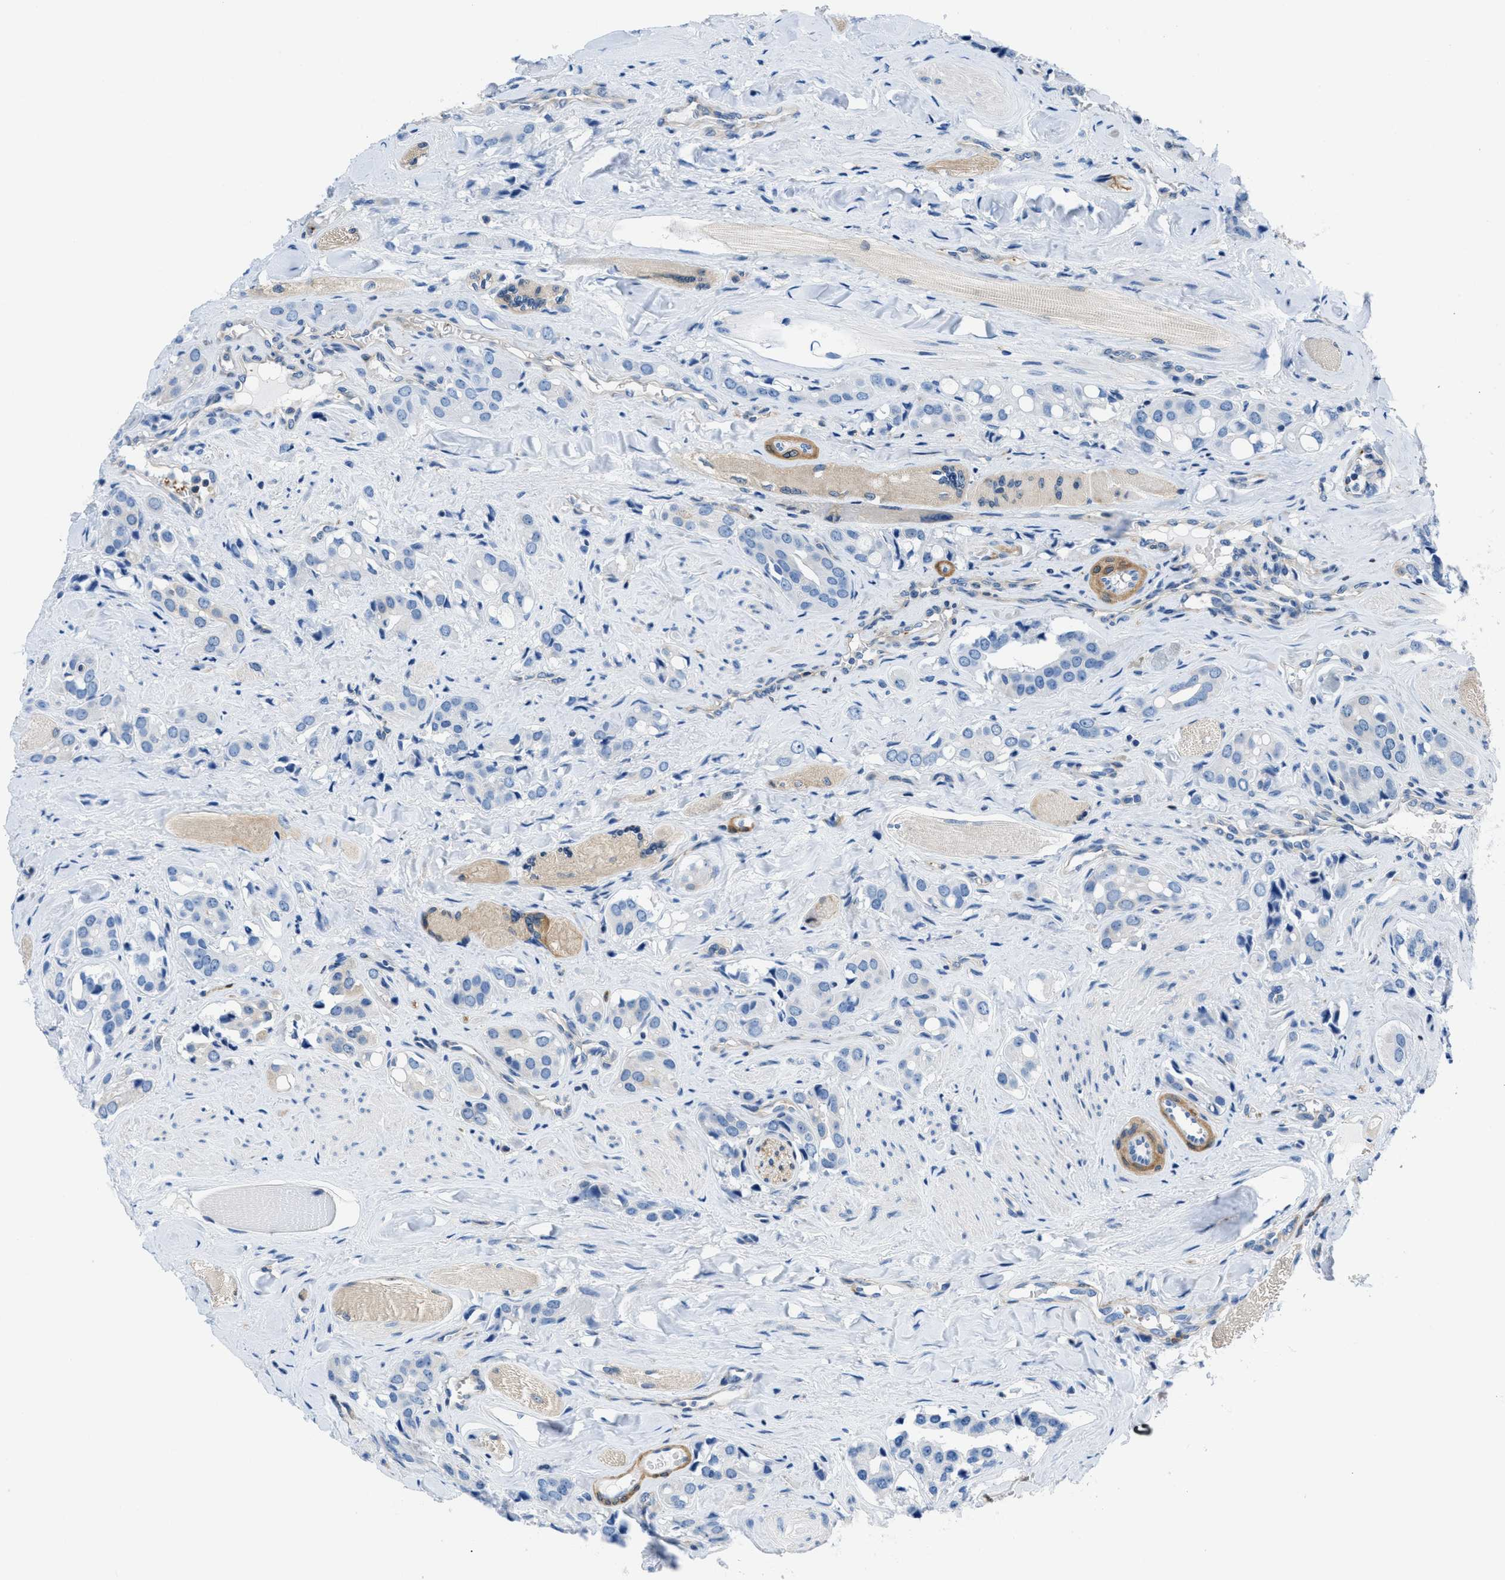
{"staining": {"intensity": "negative", "quantity": "none", "location": "none"}, "tissue": "prostate cancer", "cell_type": "Tumor cells", "image_type": "cancer", "snomed": [{"axis": "morphology", "description": "Adenocarcinoma, High grade"}, {"axis": "topography", "description": "Prostate"}], "caption": "Immunohistochemistry (IHC) histopathology image of neoplastic tissue: human high-grade adenocarcinoma (prostate) stained with DAB exhibits no significant protein expression in tumor cells. Nuclei are stained in blue.", "gene": "MAPRE2", "patient": {"sex": "male", "age": 61}}